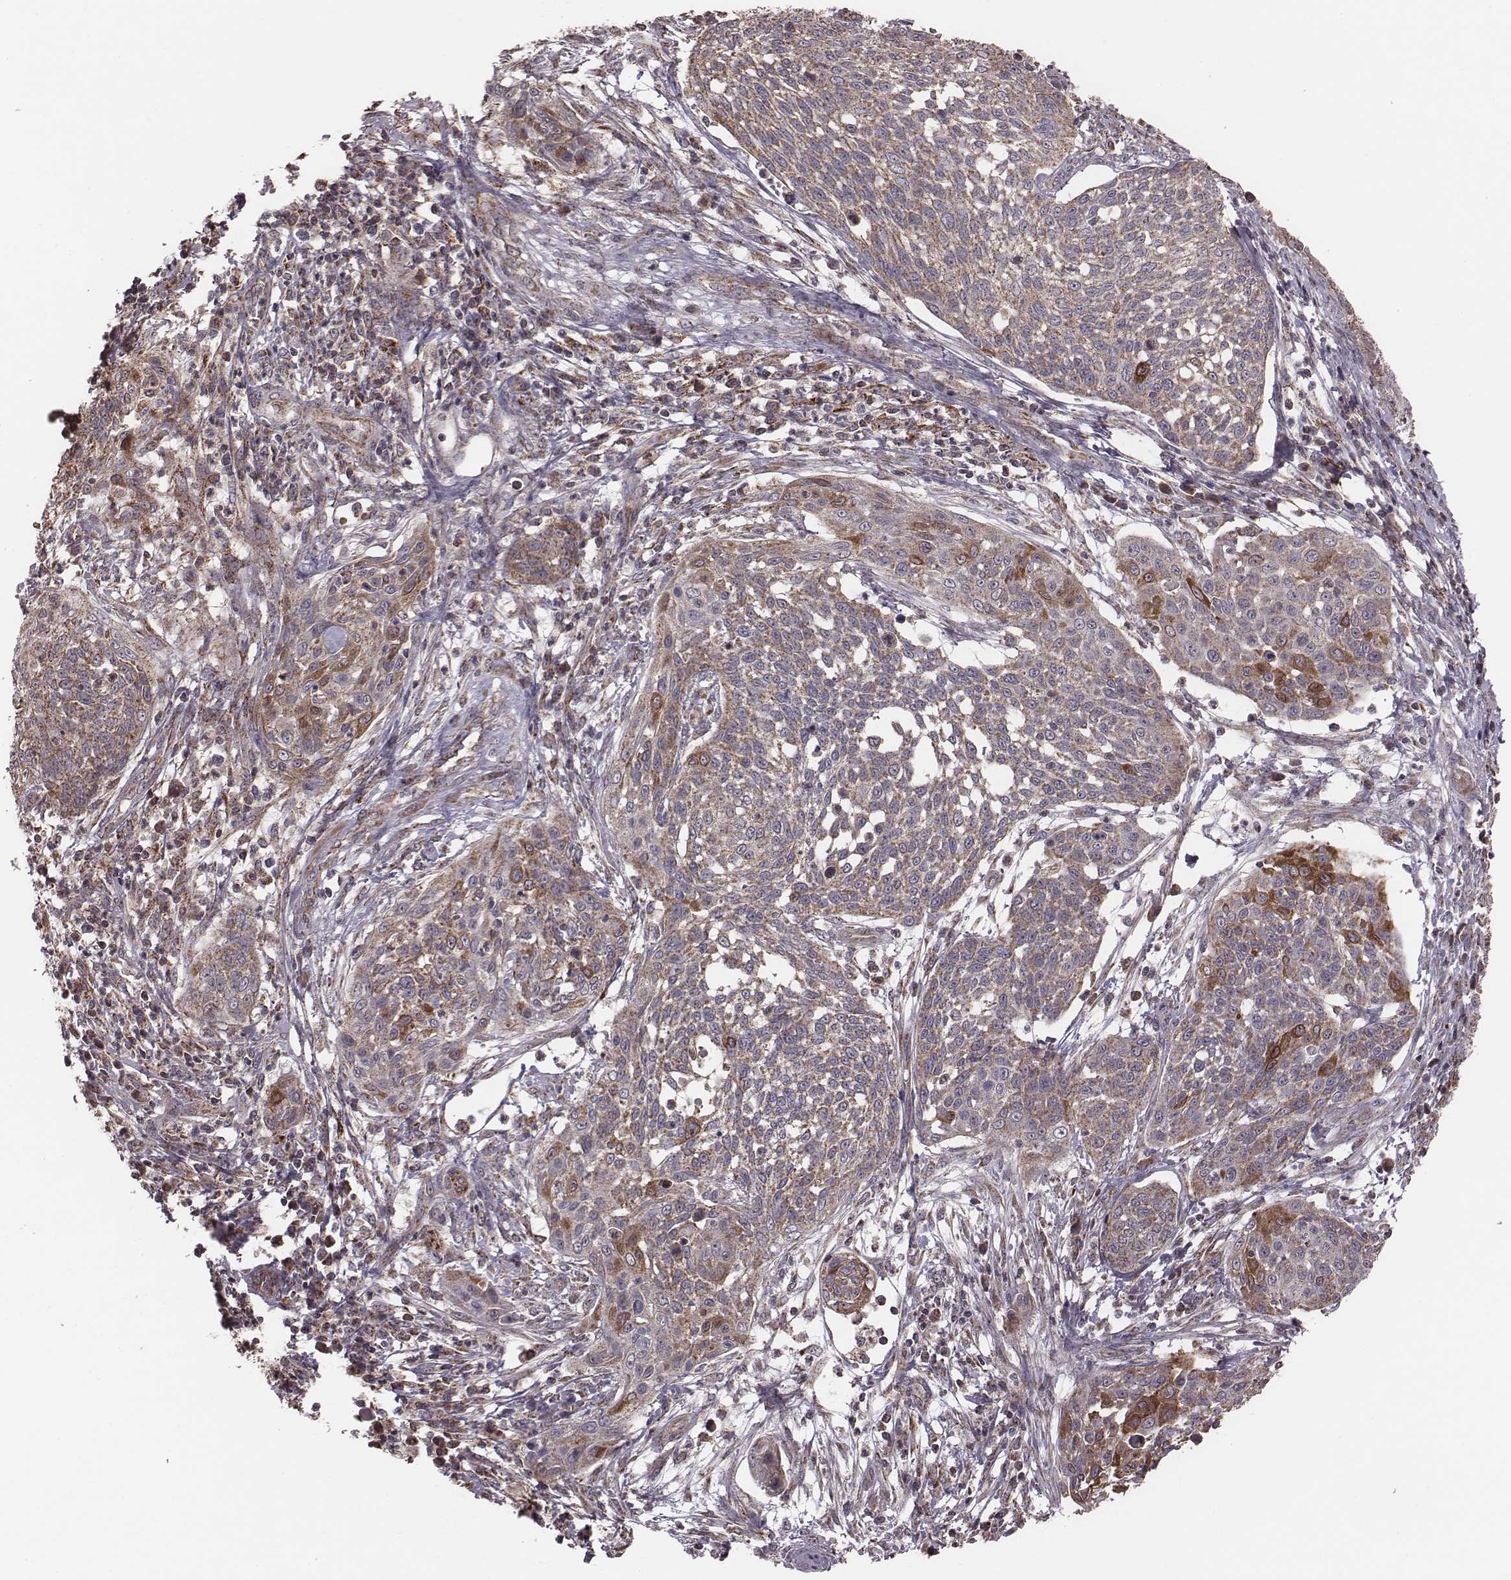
{"staining": {"intensity": "moderate", "quantity": ">75%", "location": "cytoplasmic/membranous"}, "tissue": "cervical cancer", "cell_type": "Tumor cells", "image_type": "cancer", "snomed": [{"axis": "morphology", "description": "Squamous cell carcinoma, NOS"}, {"axis": "topography", "description": "Cervix"}], "caption": "Squamous cell carcinoma (cervical) stained with a brown dye demonstrates moderate cytoplasmic/membranous positive expression in about >75% of tumor cells.", "gene": "PDCD2L", "patient": {"sex": "female", "age": 34}}